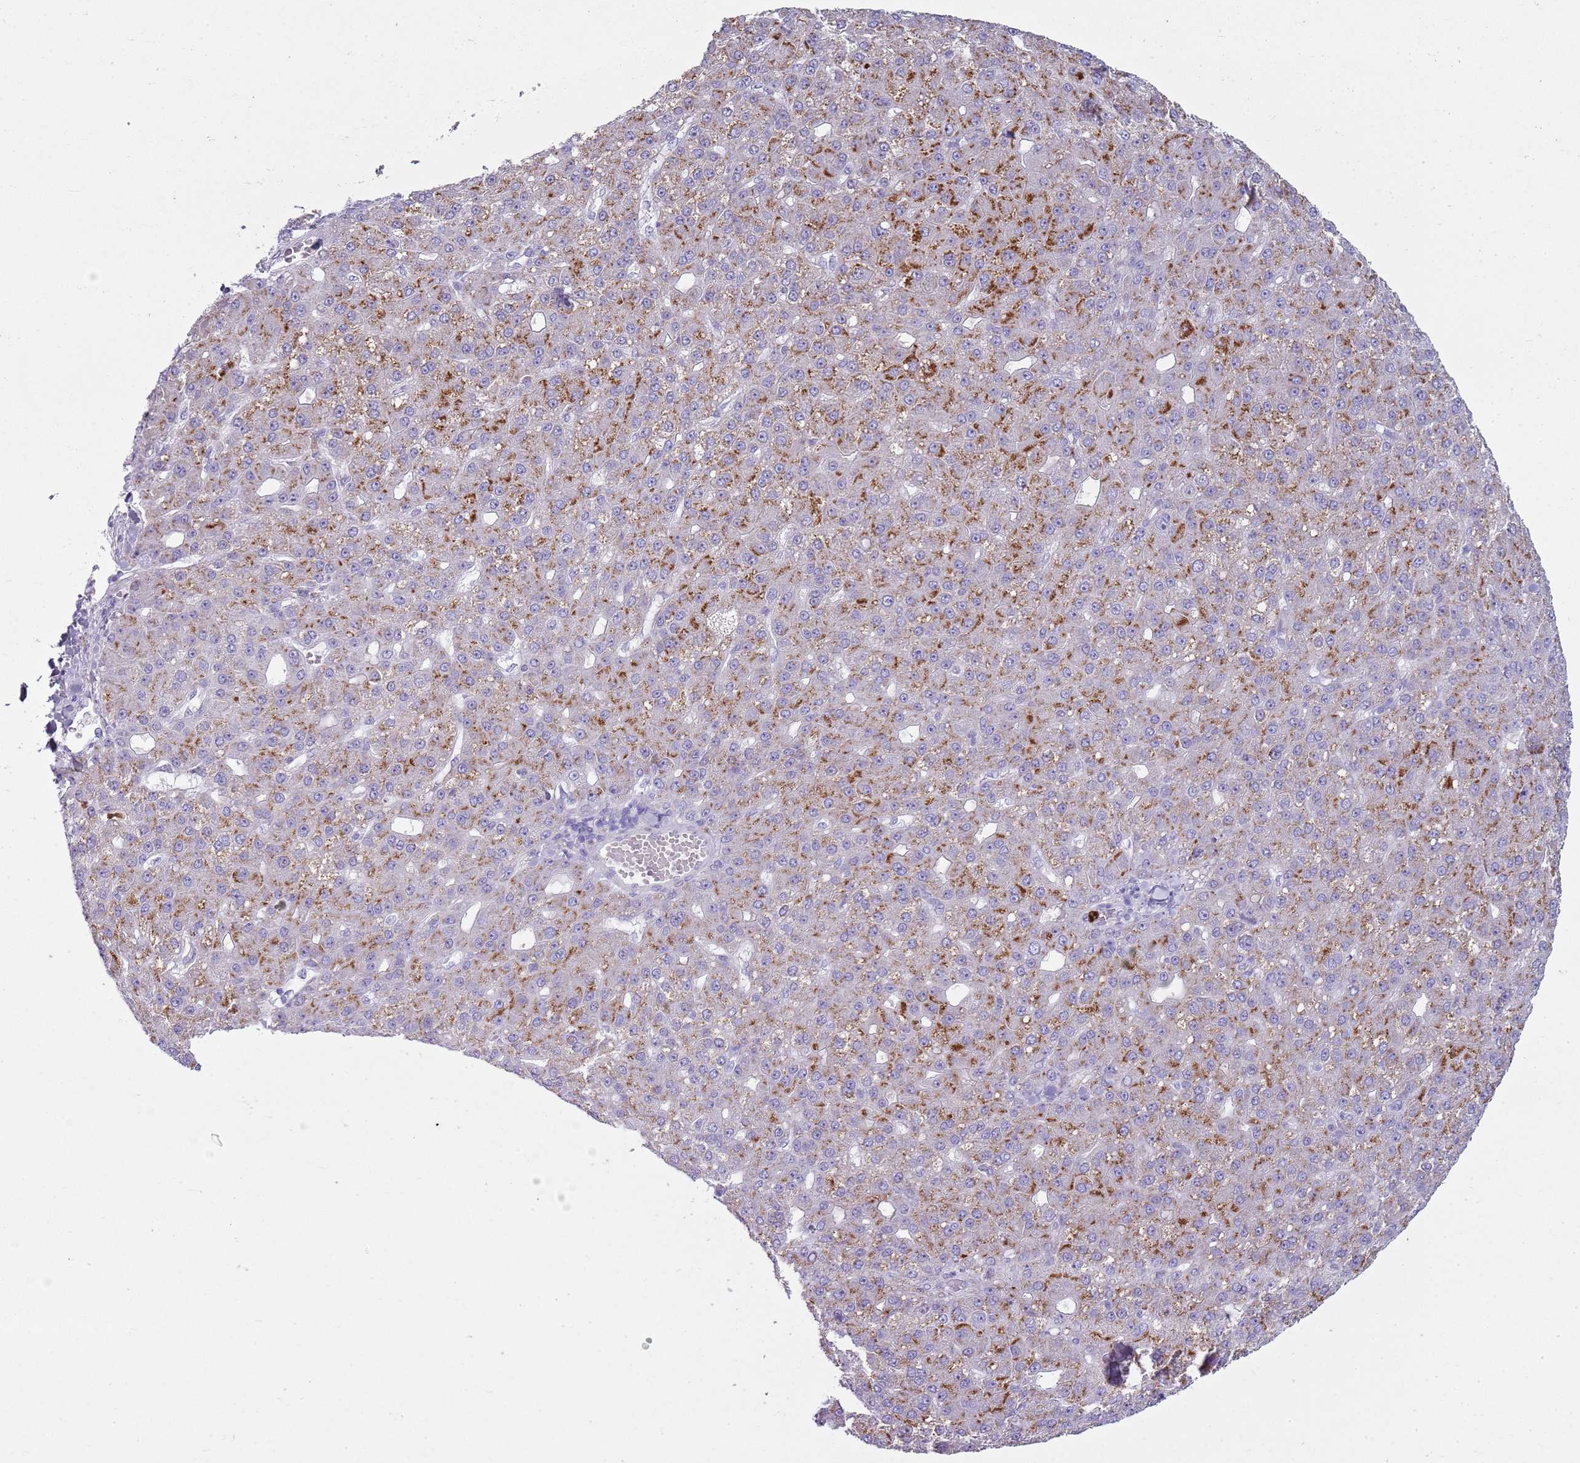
{"staining": {"intensity": "strong", "quantity": "25%-75%", "location": "cytoplasmic/membranous"}, "tissue": "liver cancer", "cell_type": "Tumor cells", "image_type": "cancer", "snomed": [{"axis": "morphology", "description": "Carcinoma, Hepatocellular, NOS"}, {"axis": "topography", "description": "Liver"}], "caption": "High-magnification brightfield microscopy of liver cancer (hepatocellular carcinoma) stained with DAB (brown) and counterstained with hematoxylin (blue). tumor cells exhibit strong cytoplasmic/membranous positivity is identified in approximately25%-75% of cells. The protein is shown in brown color, while the nuclei are stained blue.", "gene": "CD177", "patient": {"sex": "male", "age": 67}}